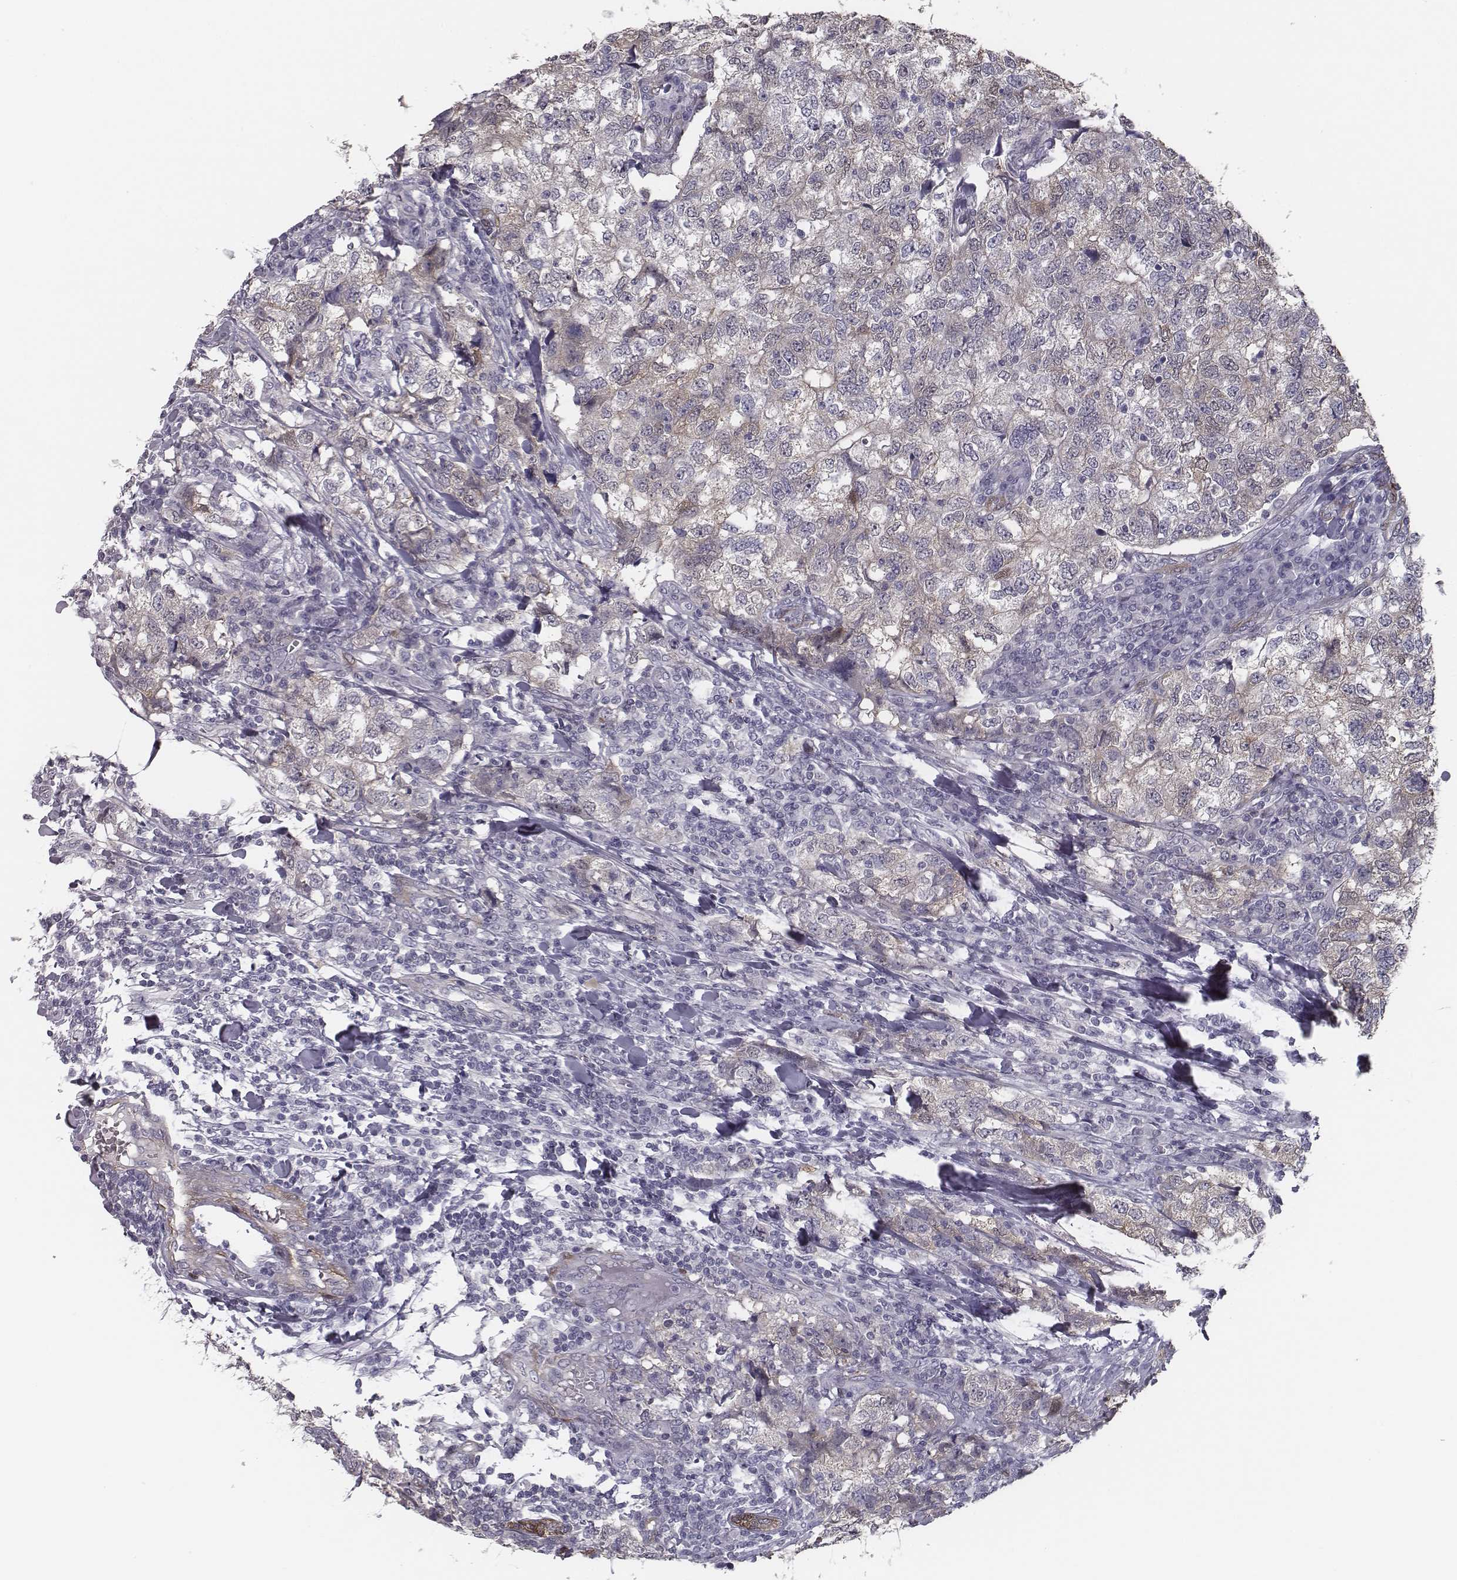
{"staining": {"intensity": "weak", "quantity": "25%-75%", "location": "cytoplasmic/membranous"}, "tissue": "breast cancer", "cell_type": "Tumor cells", "image_type": "cancer", "snomed": [{"axis": "morphology", "description": "Duct carcinoma"}, {"axis": "topography", "description": "Breast"}], "caption": "Immunohistochemical staining of human breast cancer displays low levels of weak cytoplasmic/membranous staining in approximately 25%-75% of tumor cells.", "gene": "ISYNA1", "patient": {"sex": "female", "age": 30}}